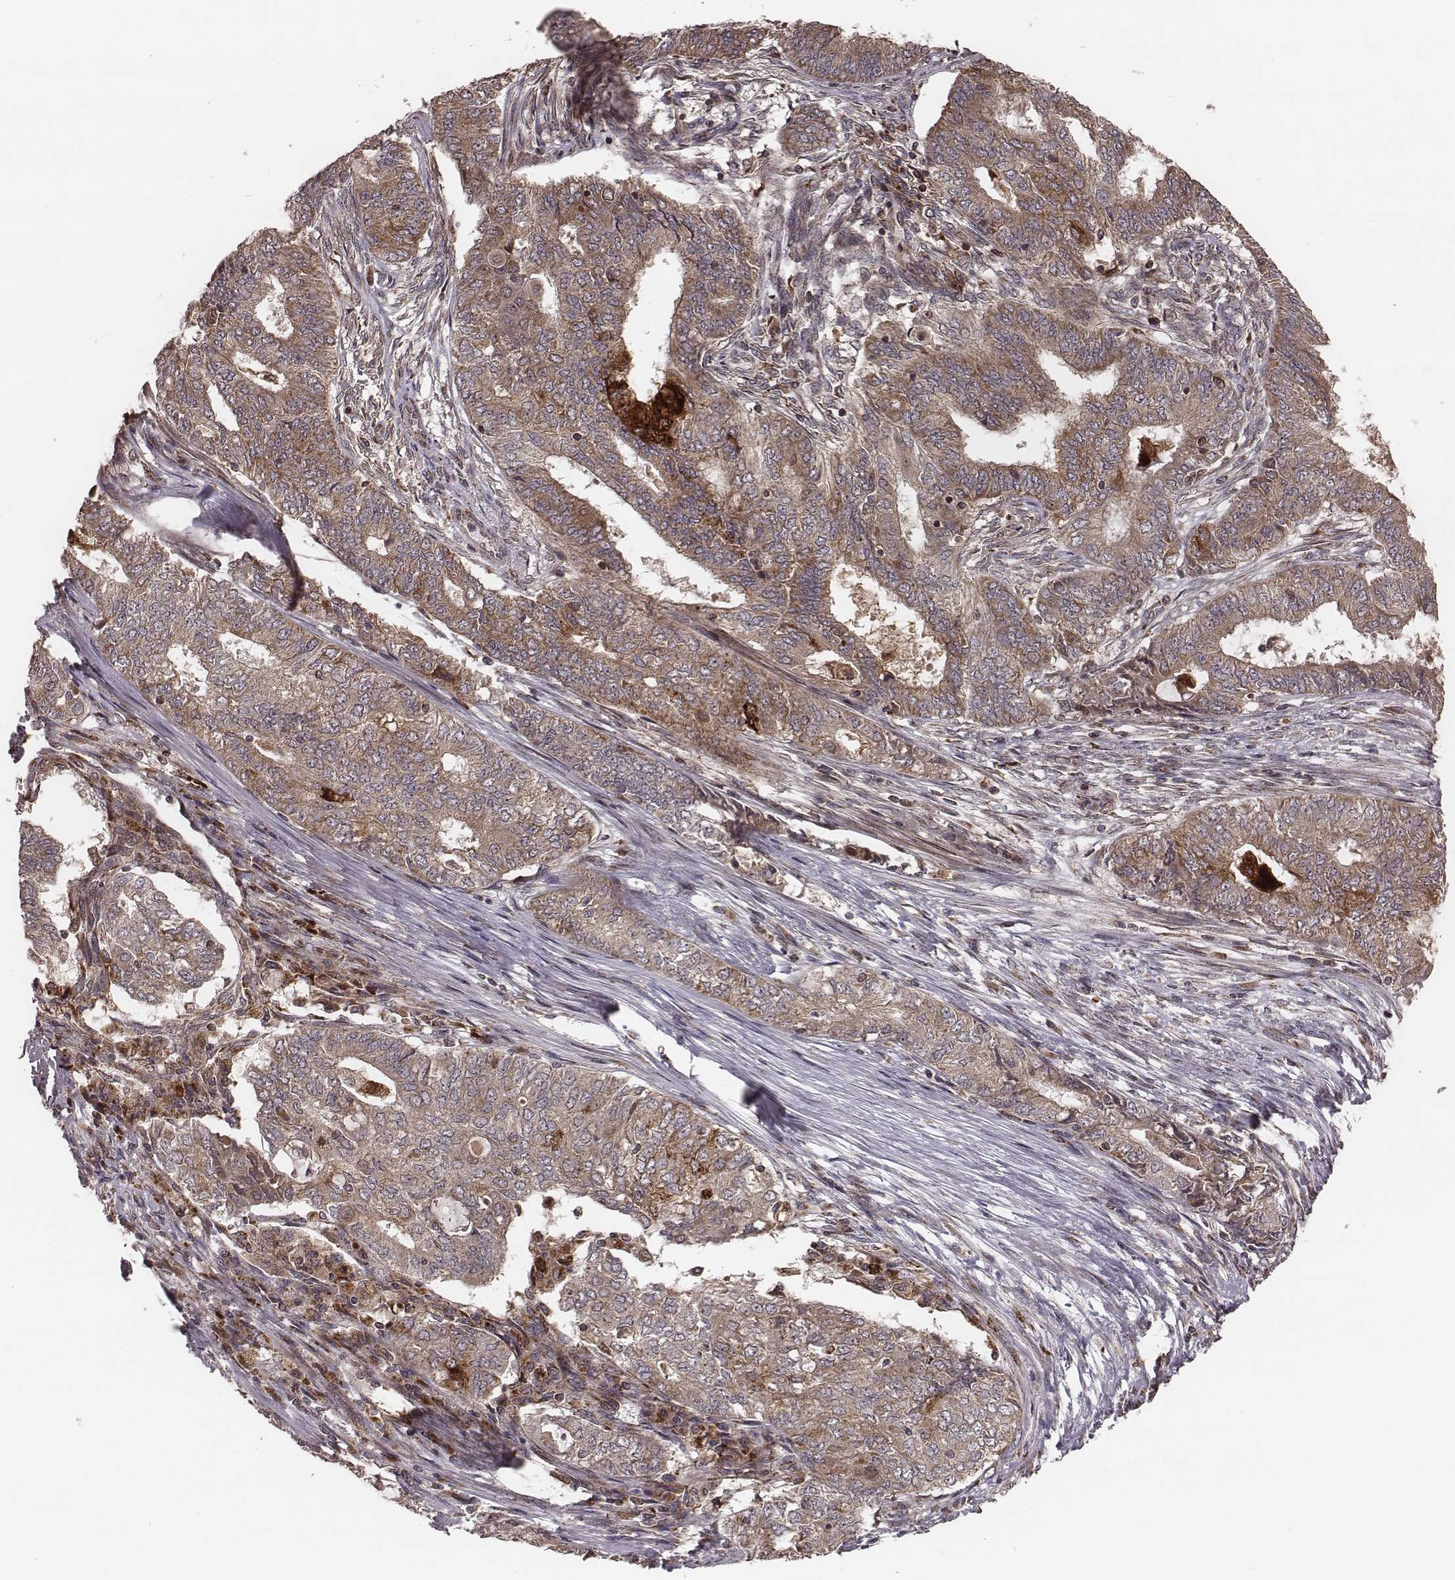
{"staining": {"intensity": "weak", "quantity": ">75%", "location": "cytoplasmic/membranous"}, "tissue": "endometrial cancer", "cell_type": "Tumor cells", "image_type": "cancer", "snomed": [{"axis": "morphology", "description": "Adenocarcinoma, NOS"}, {"axis": "topography", "description": "Endometrium"}], "caption": "Weak cytoplasmic/membranous protein positivity is appreciated in approximately >75% of tumor cells in endometrial cancer (adenocarcinoma).", "gene": "ZDHHC21", "patient": {"sex": "female", "age": 62}}